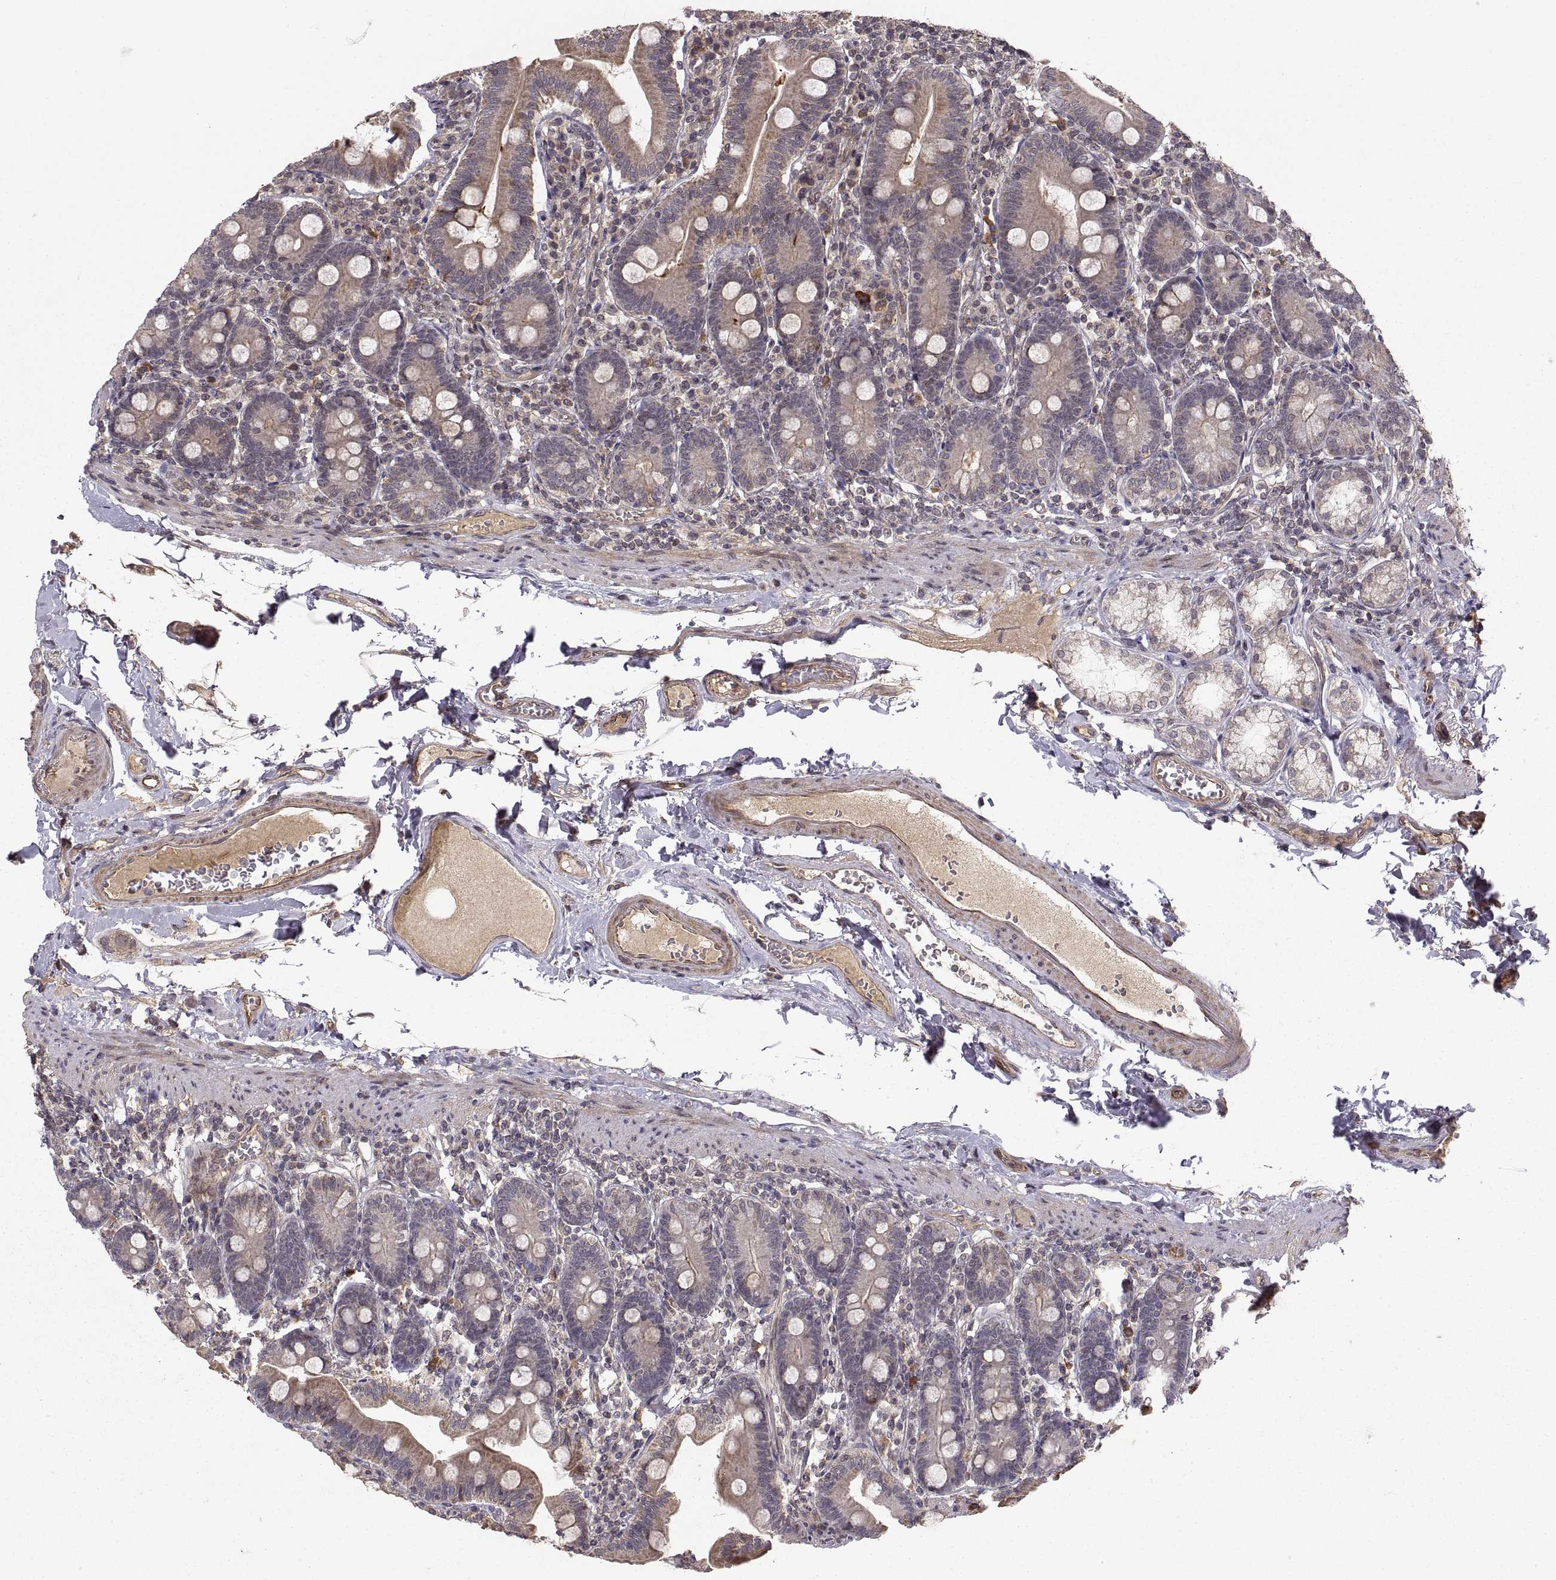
{"staining": {"intensity": "moderate", "quantity": "25%-75%", "location": "cytoplasmic/membranous"}, "tissue": "duodenum", "cell_type": "Glandular cells", "image_type": "normal", "snomed": [{"axis": "morphology", "description": "Normal tissue, NOS"}, {"axis": "topography", "description": "Duodenum"}], "caption": "Immunohistochemical staining of benign duodenum displays moderate cytoplasmic/membranous protein positivity in approximately 25%-75% of glandular cells. (brown staining indicates protein expression, while blue staining denotes nuclei).", "gene": "ABL2", "patient": {"sex": "female", "age": 67}}